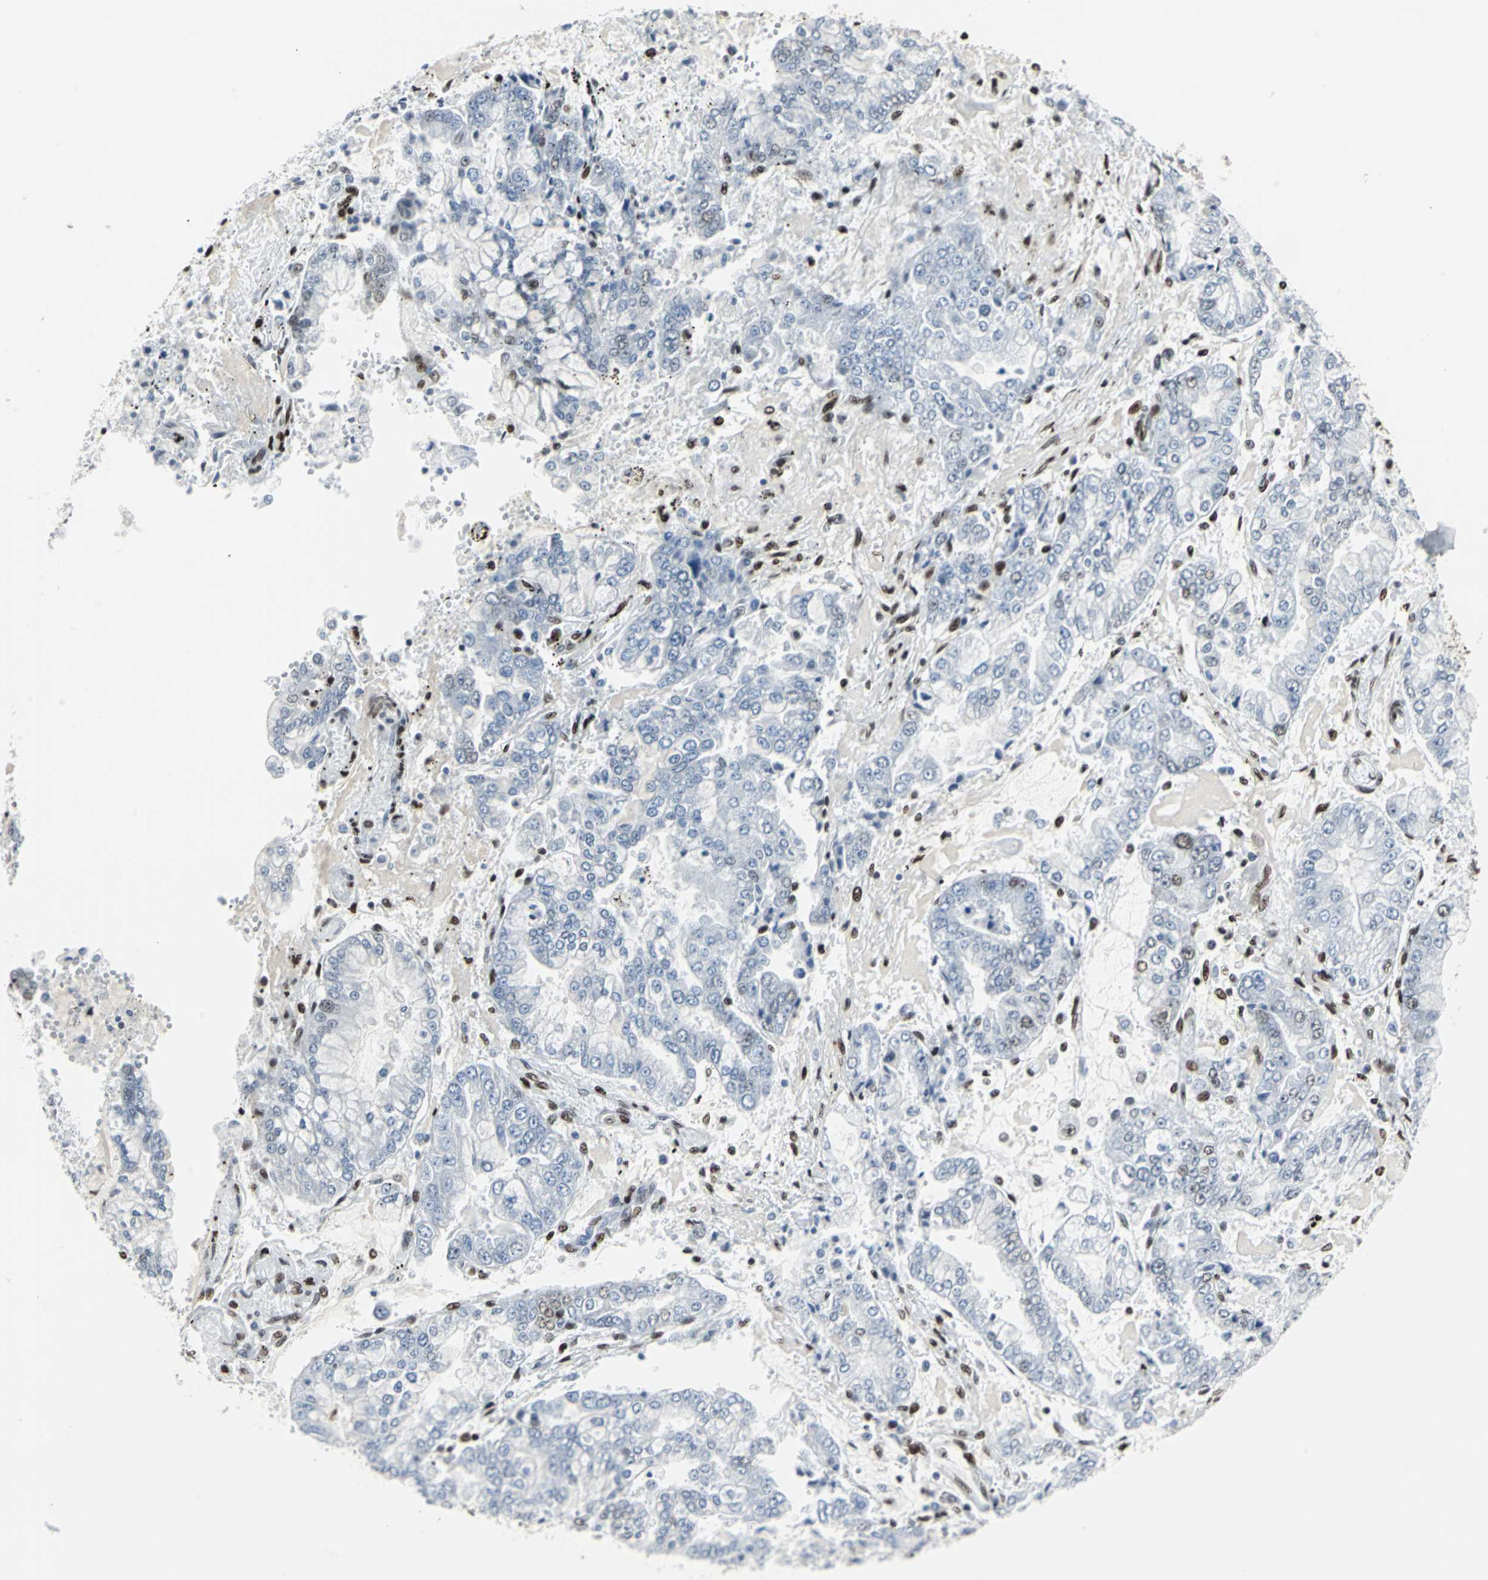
{"staining": {"intensity": "negative", "quantity": "none", "location": "none"}, "tissue": "stomach cancer", "cell_type": "Tumor cells", "image_type": "cancer", "snomed": [{"axis": "morphology", "description": "Adenocarcinoma, NOS"}, {"axis": "topography", "description": "Stomach"}], "caption": "Immunohistochemistry image of stomach adenocarcinoma stained for a protein (brown), which reveals no positivity in tumor cells. The staining was performed using DAB (3,3'-diaminobenzidine) to visualize the protein expression in brown, while the nuclei were stained in blue with hematoxylin (Magnification: 20x).", "gene": "HDAC2", "patient": {"sex": "male", "age": 76}}